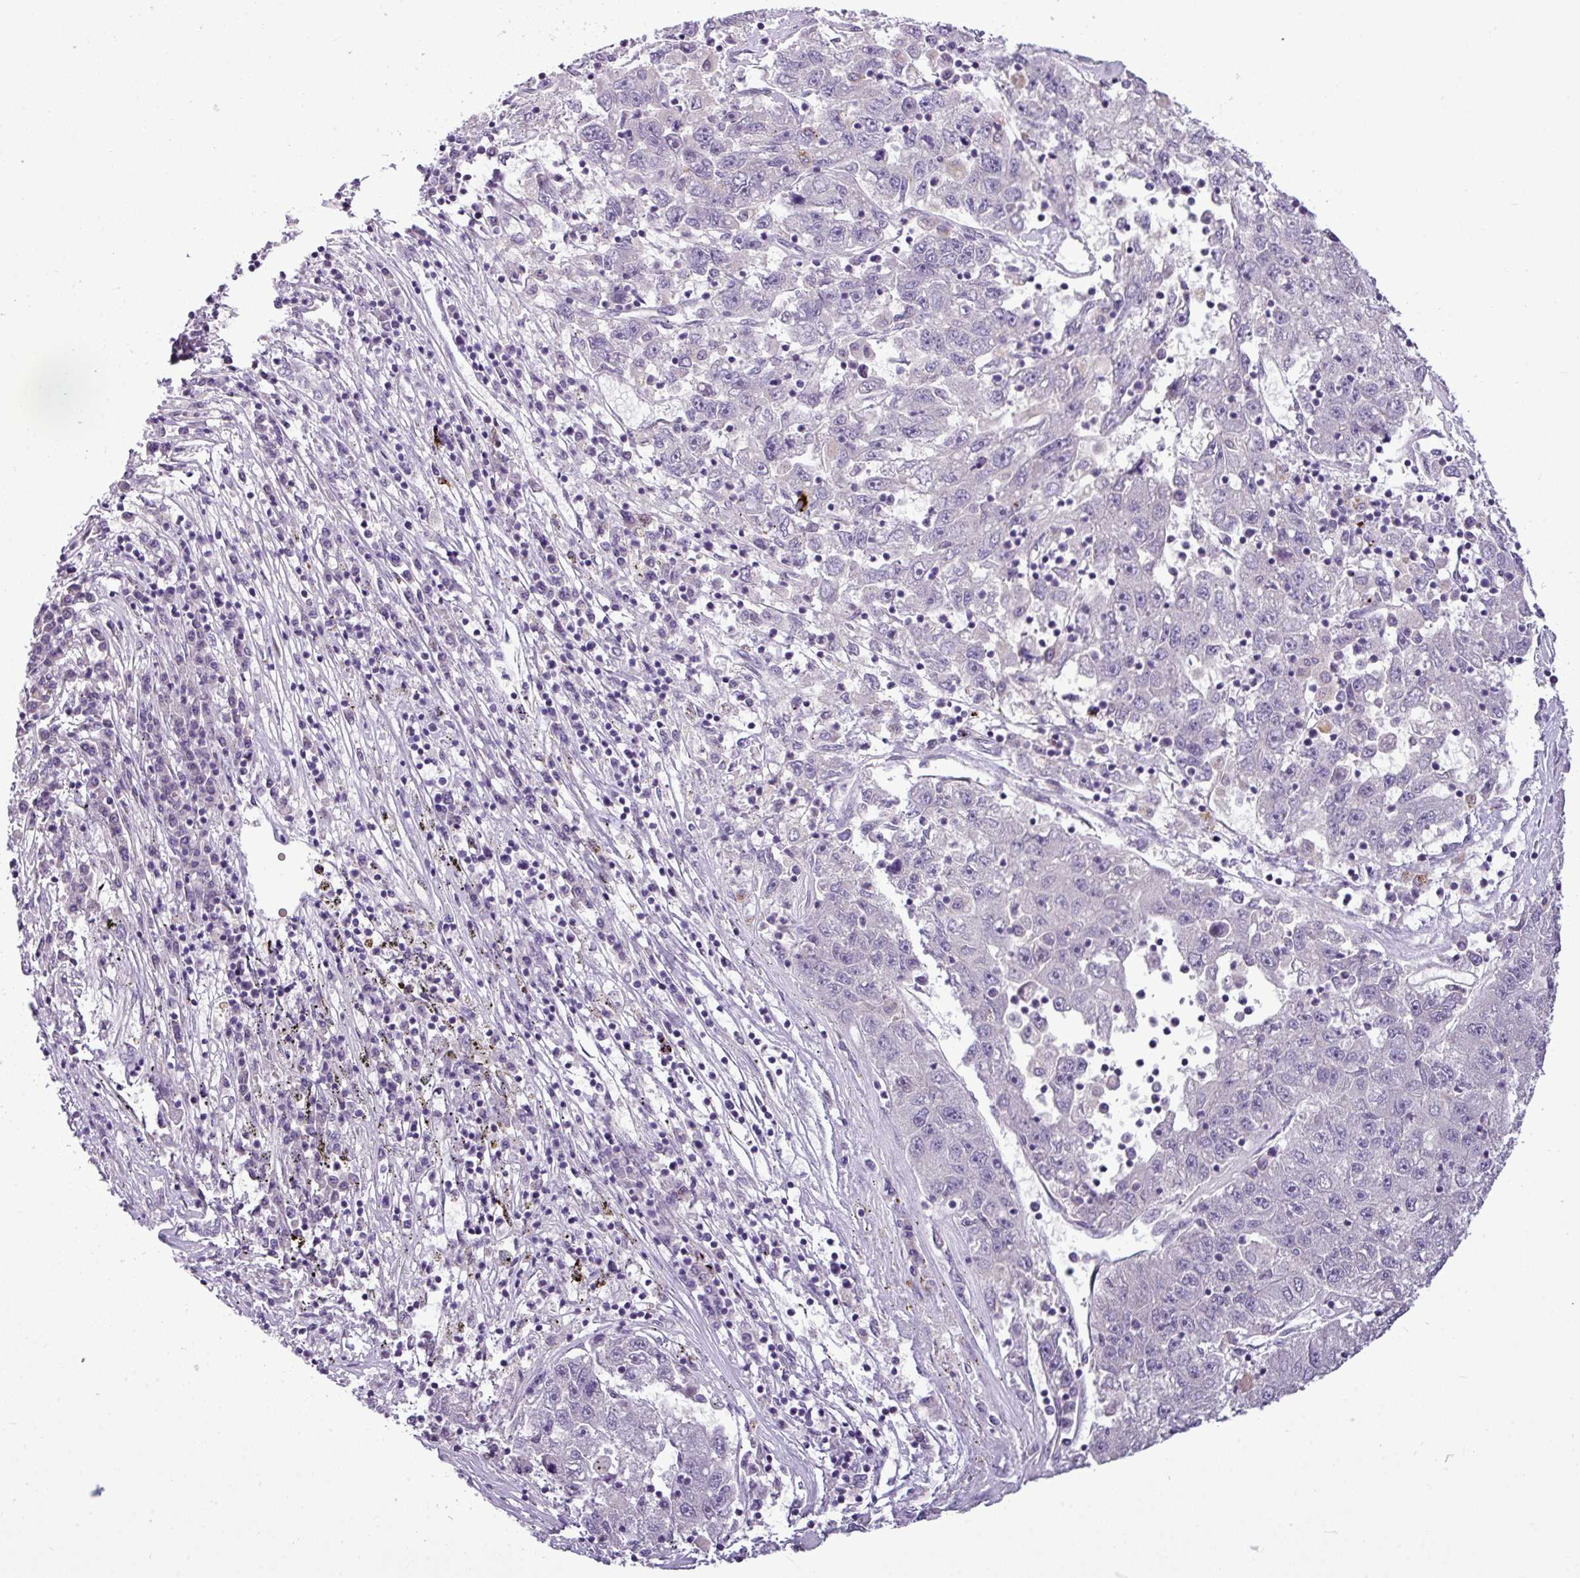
{"staining": {"intensity": "negative", "quantity": "none", "location": "none"}, "tissue": "liver cancer", "cell_type": "Tumor cells", "image_type": "cancer", "snomed": [{"axis": "morphology", "description": "Carcinoma, Hepatocellular, NOS"}, {"axis": "topography", "description": "Liver"}], "caption": "Immunohistochemical staining of liver cancer (hepatocellular carcinoma) shows no significant staining in tumor cells.", "gene": "IL17A", "patient": {"sex": "male", "age": 49}}